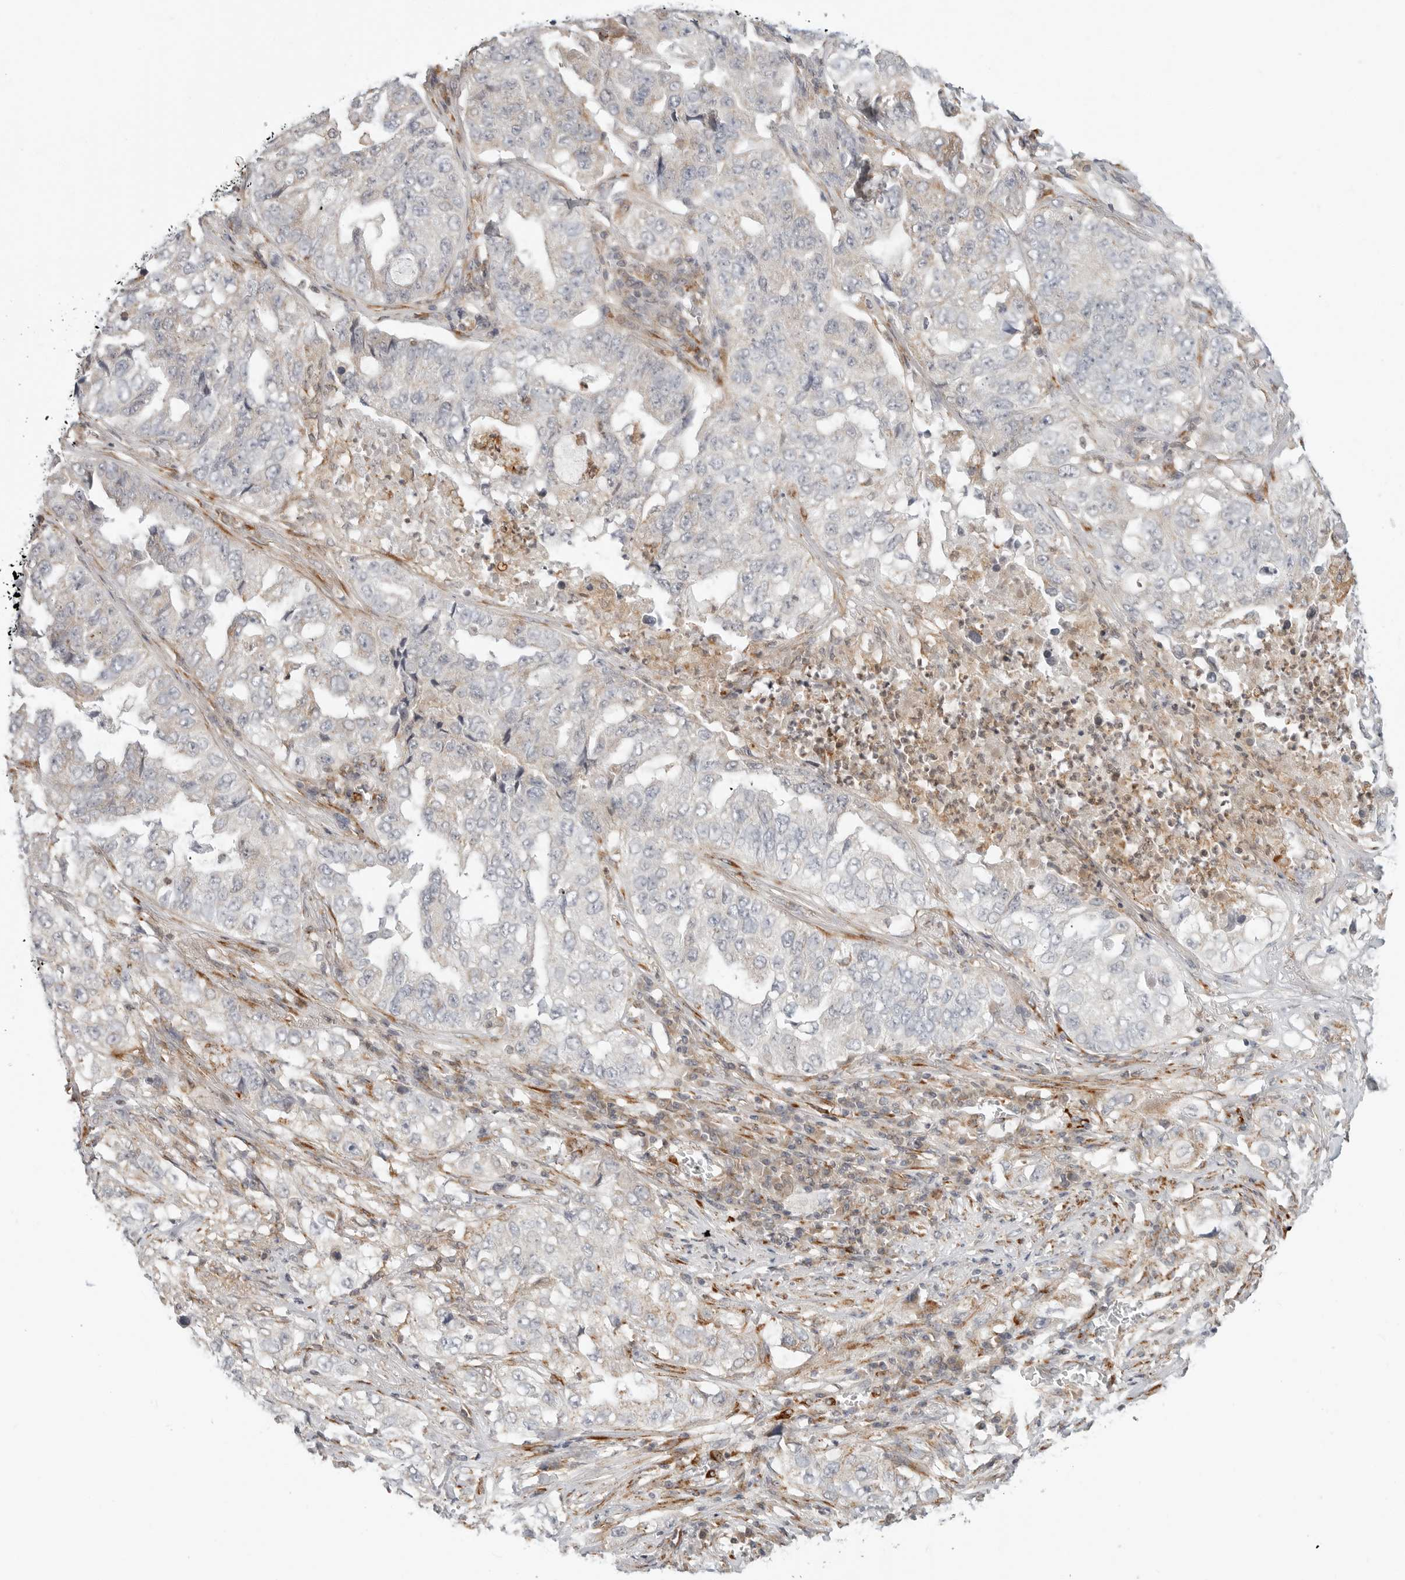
{"staining": {"intensity": "negative", "quantity": "none", "location": "none"}, "tissue": "lung cancer", "cell_type": "Tumor cells", "image_type": "cancer", "snomed": [{"axis": "morphology", "description": "Adenocarcinoma, NOS"}, {"axis": "topography", "description": "Lung"}], "caption": "Immunohistochemical staining of lung cancer (adenocarcinoma) reveals no significant positivity in tumor cells.", "gene": "C1QTNF1", "patient": {"sex": "female", "age": 51}}